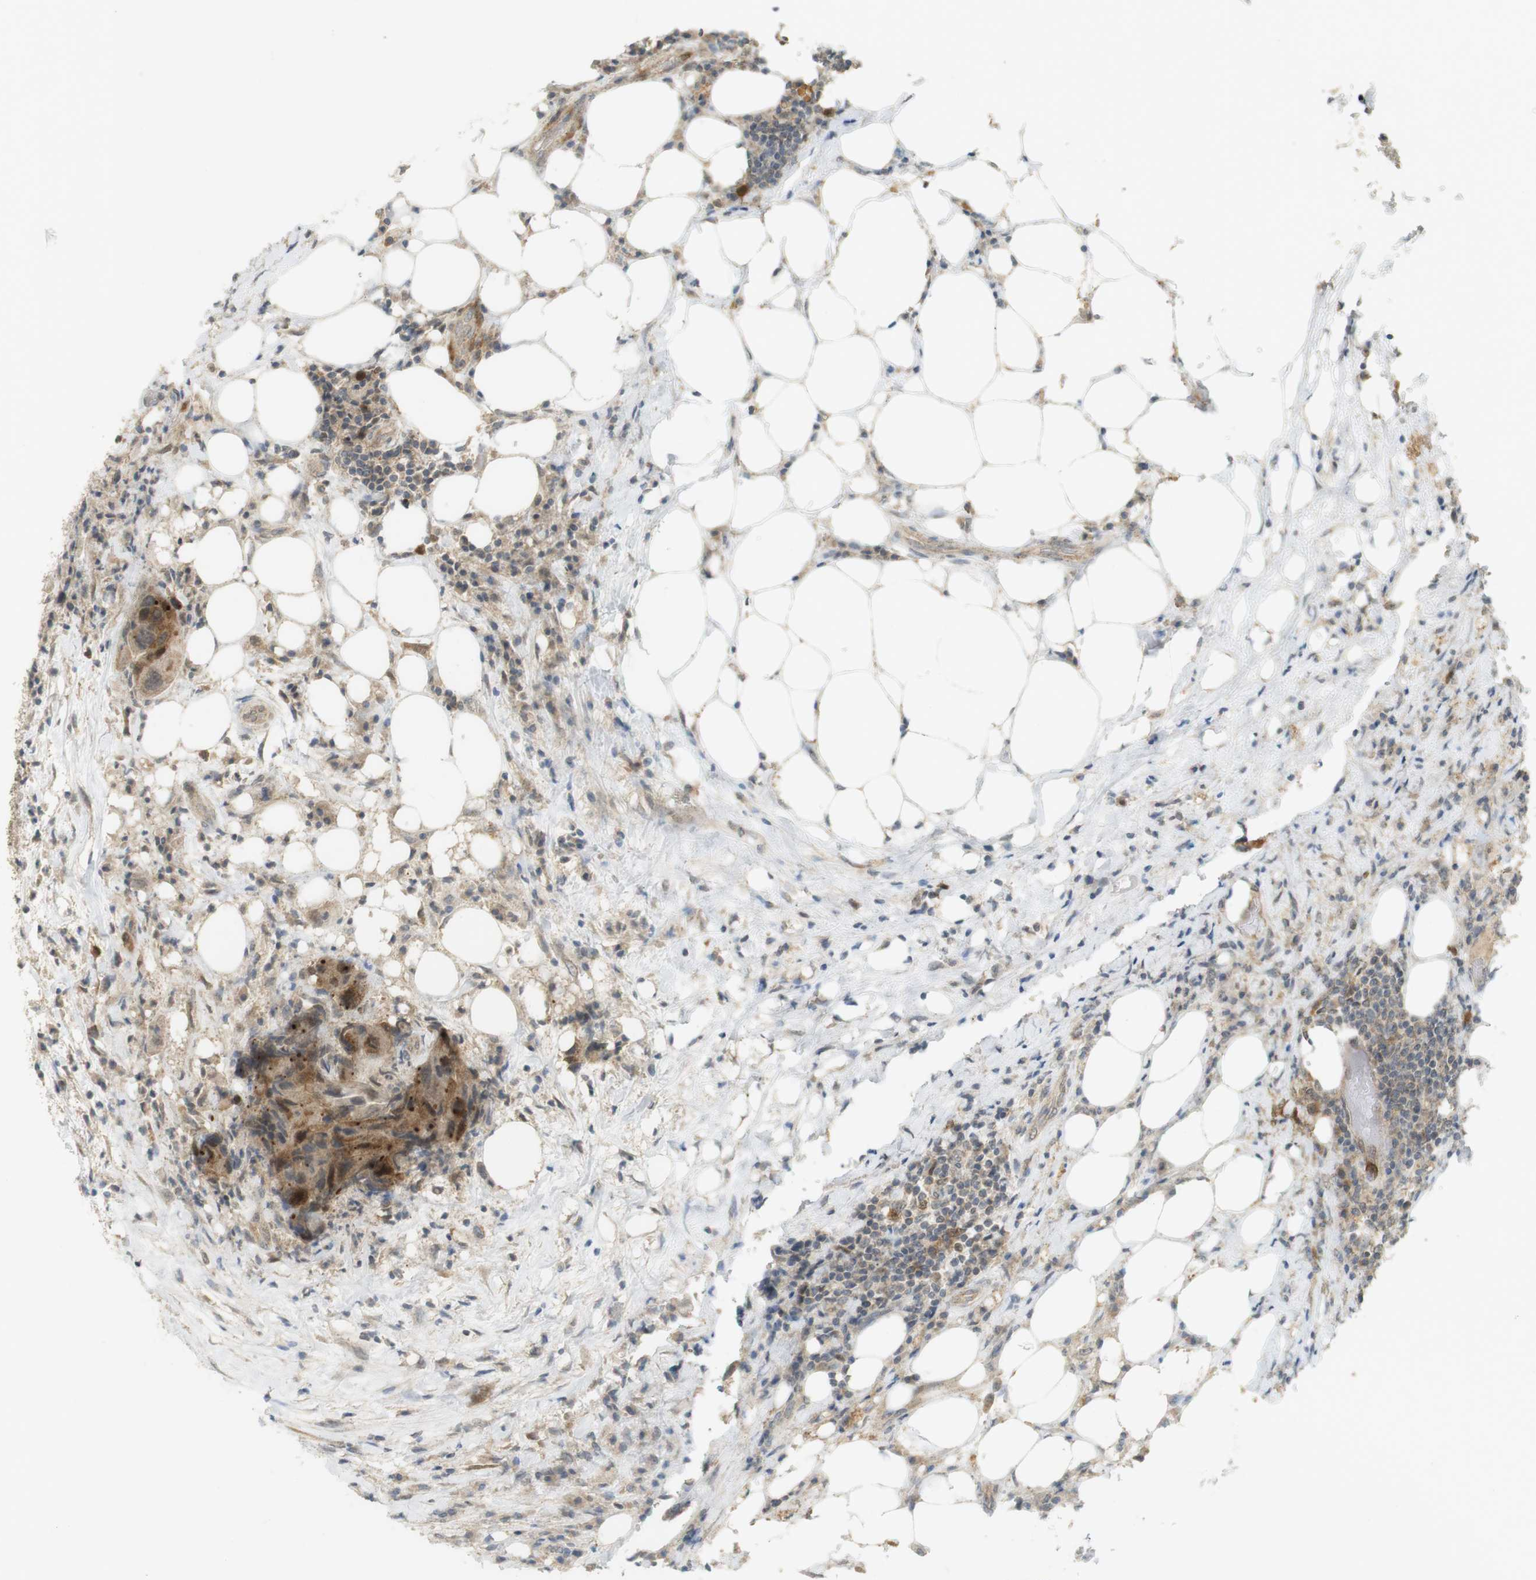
{"staining": {"intensity": "moderate", "quantity": ">75%", "location": "cytoplasmic/membranous"}, "tissue": "colorectal cancer", "cell_type": "Tumor cells", "image_type": "cancer", "snomed": [{"axis": "morphology", "description": "Adenocarcinoma, NOS"}, {"axis": "topography", "description": "Colon"}], "caption": "Immunohistochemical staining of adenocarcinoma (colorectal) demonstrates moderate cytoplasmic/membranous protein staining in about >75% of tumor cells.", "gene": "TTK", "patient": {"sex": "male", "age": 71}}